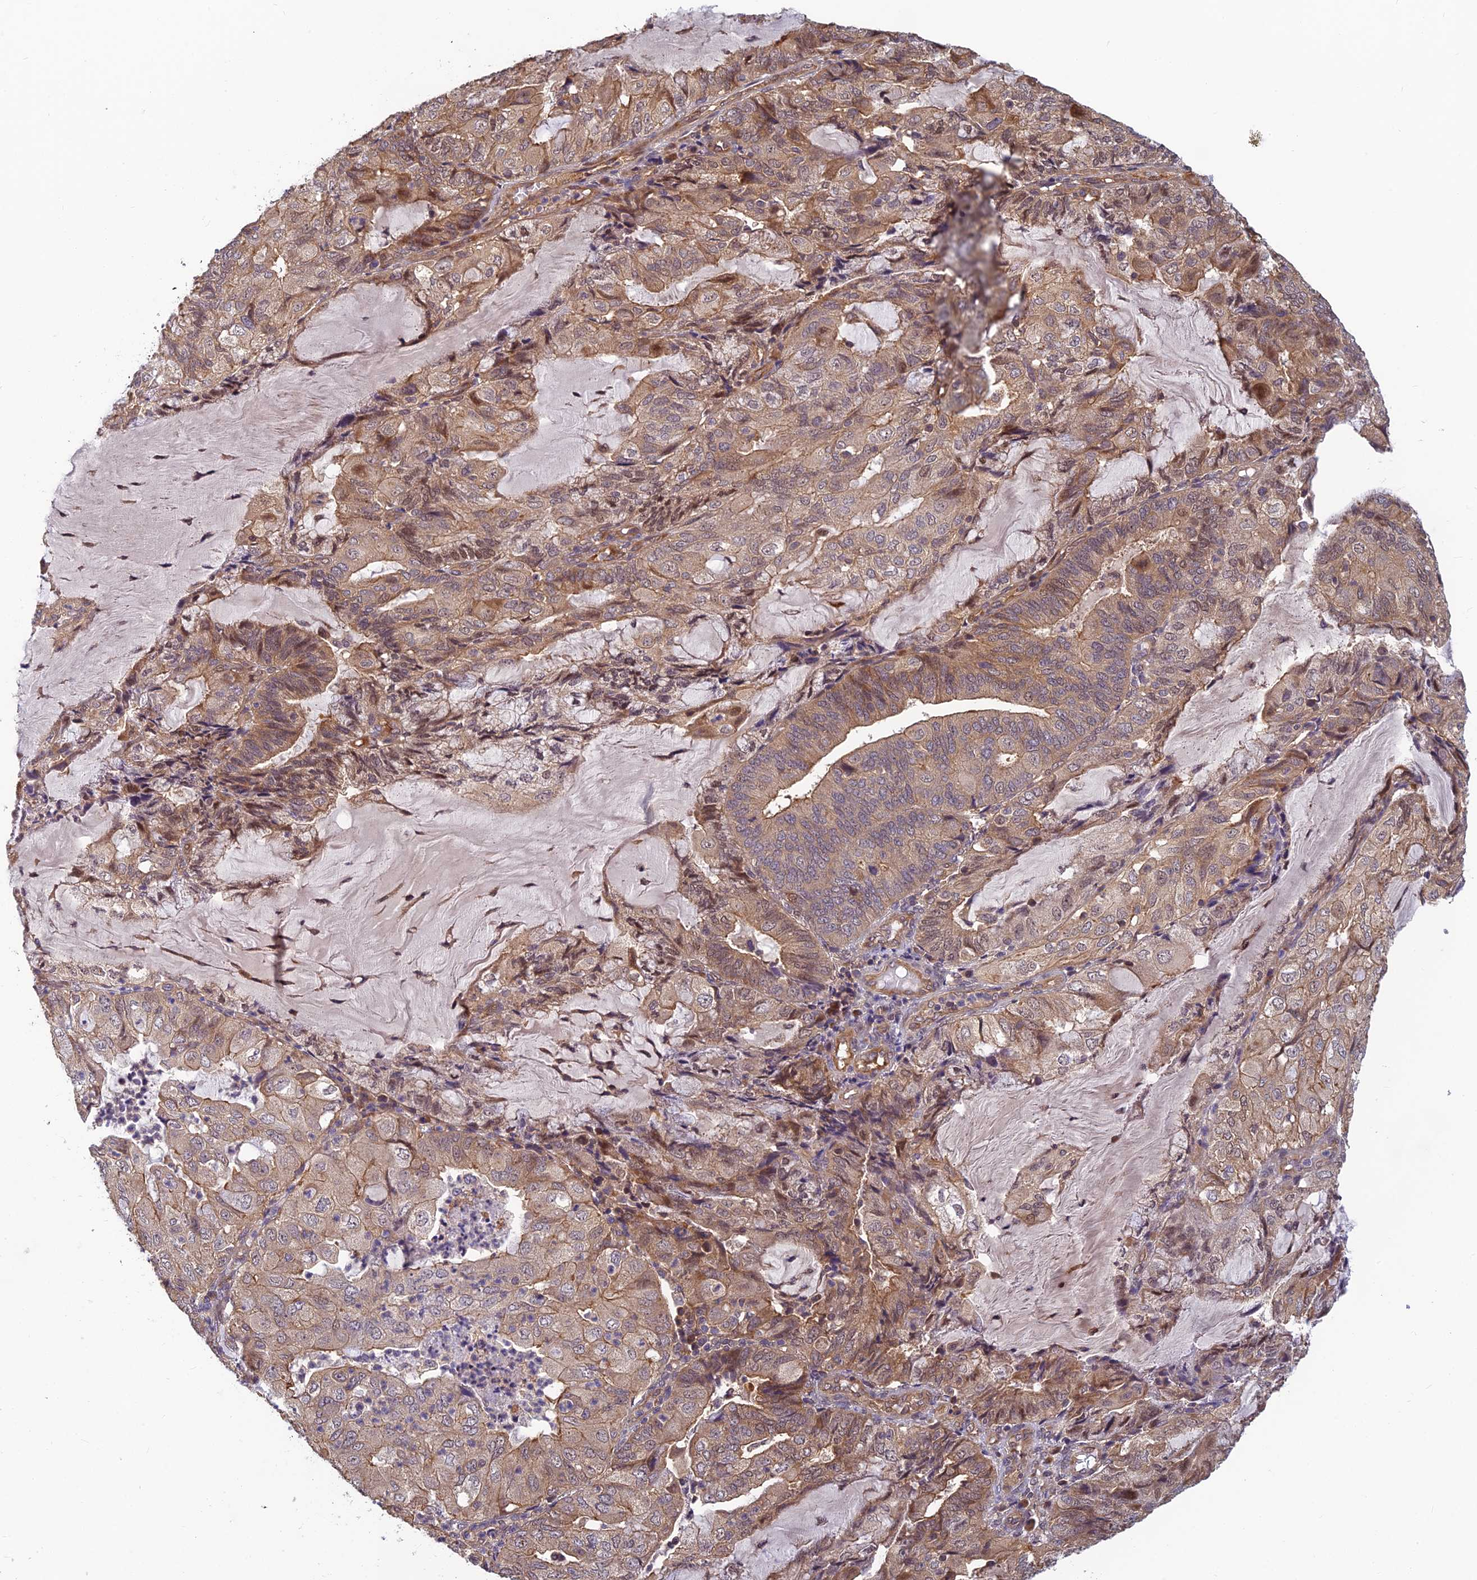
{"staining": {"intensity": "moderate", "quantity": ">75%", "location": "cytoplasmic/membranous"}, "tissue": "endometrial cancer", "cell_type": "Tumor cells", "image_type": "cancer", "snomed": [{"axis": "morphology", "description": "Adenocarcinoma, NOS"}, {"axis": "topography", "description": "Endometrium"}], "caption": "The image shows a brown stain indicating the presence of a protein in the cytoplasmic/membranous of tumor cells in endometrial cancer (adenocarcinoma). Using DAB (brown) and hematoxylin (blue) stains, captured at high magnification using brightfield microscopy.", "gene": "PIKFYVE", "patient": {"sex": "female", "age": 81}}